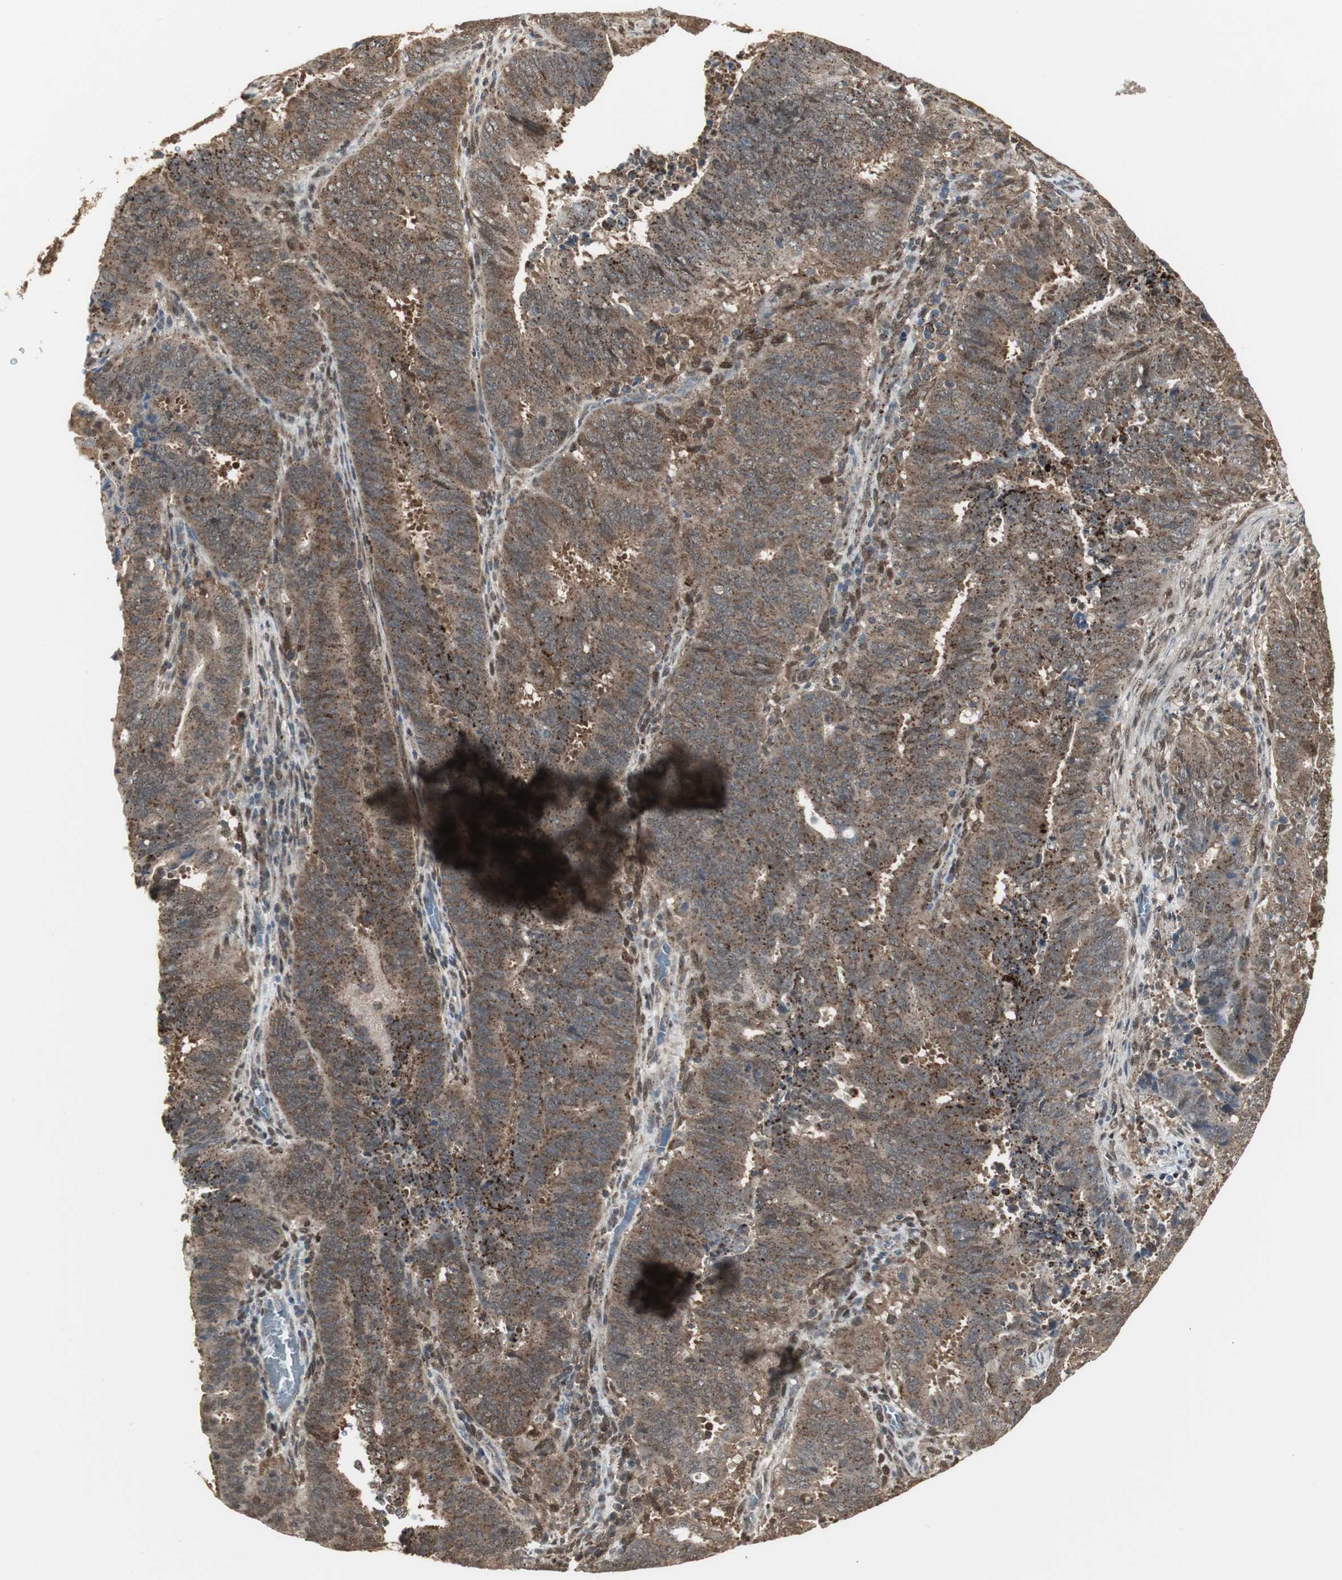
{"staining": {"intensity": "moderate", "quantity": ">75%", "location": "cytoplasmic/membranous,nuclear"}, "tissue": "cervical cancer", "cell_type": "Tumor cells", "image_type": "cancer", "snomed": [{"axis": "morphology", "description": "Adenocarcinoma, NOS"}, {"axis": "topography", "description": "Cervix"}], "caption": "Protein expression analysis of human cervical cancer (adenocarcinoma) reveals moderate cytoplasmic/membranous and nuclear staining in approximately >75% of tumor cells.", "gene": "PLIN3", "patient": {"sex": "female", "age": 44}}